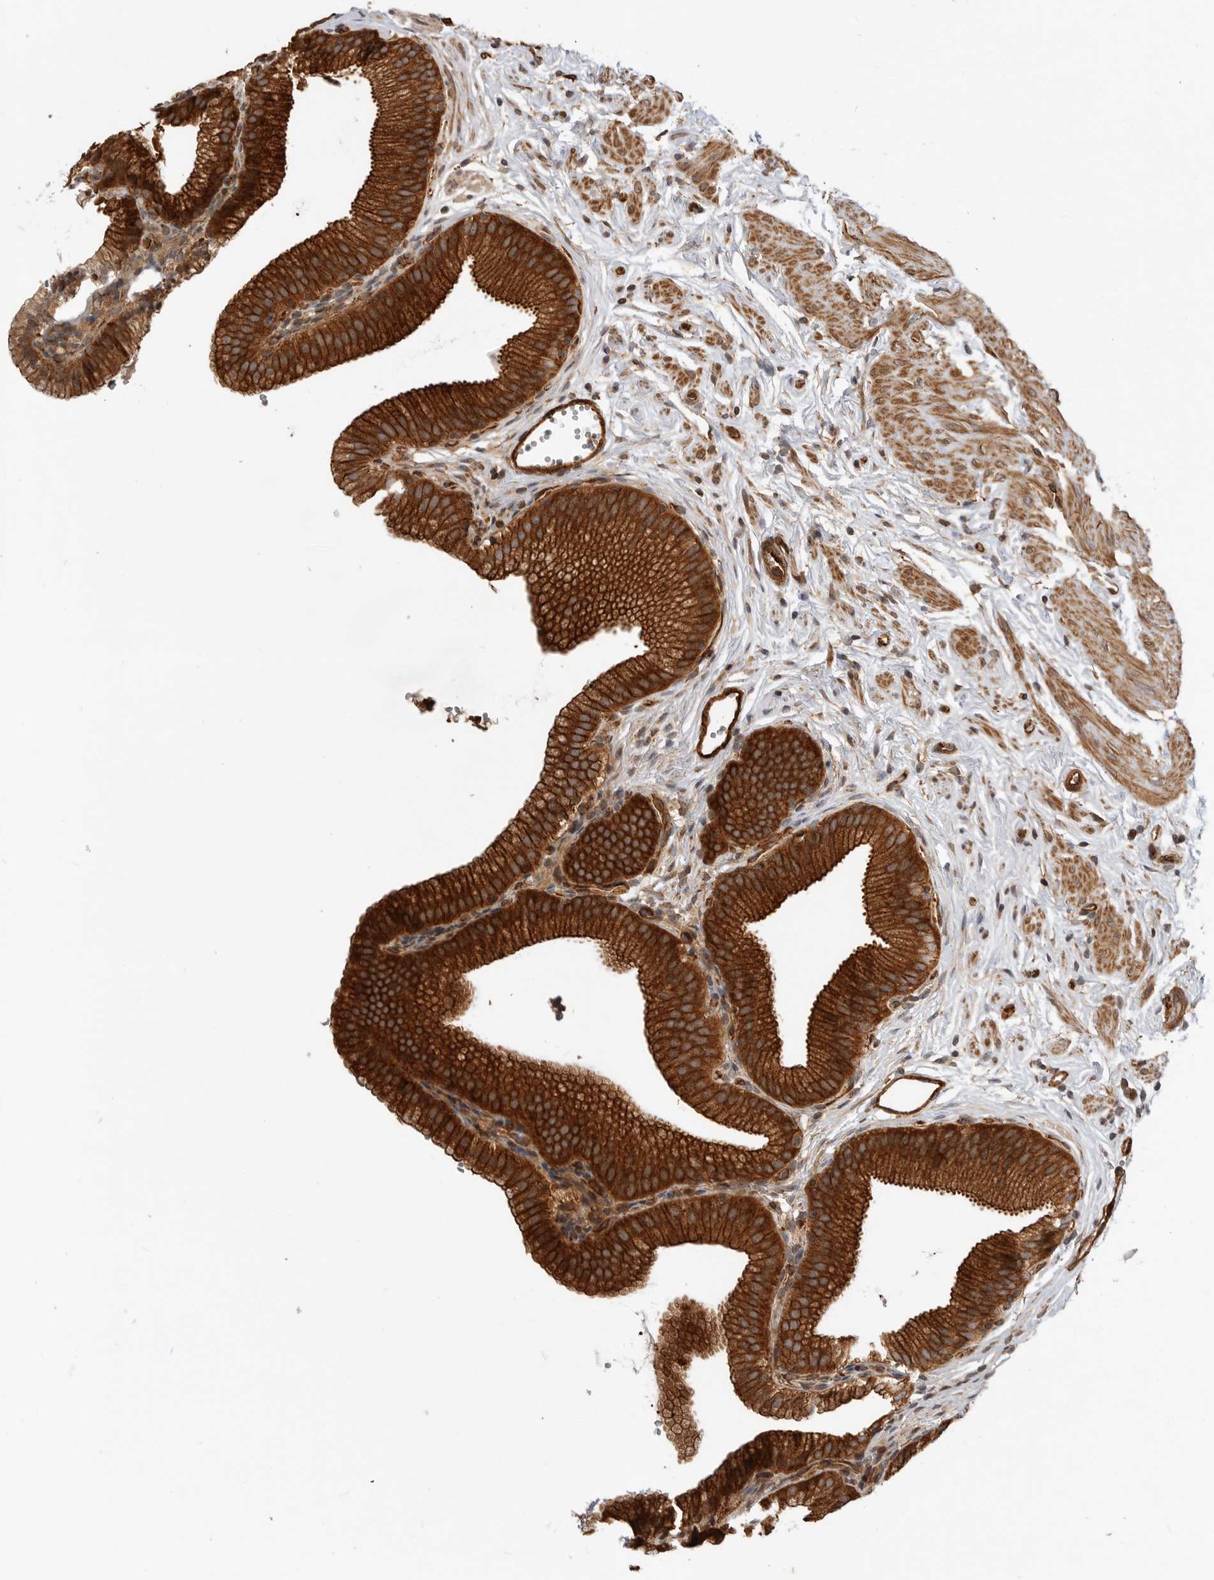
{"staining": {"intensity": "strong", "quantity": ">75%", "location": "cytoplasmic/membranous"}, "tissue": "gallbladder", "cell_type": "Glandular cells", "image_type": "normal", "snomed": [{"axis": "morphology", "description": "Normal tissue, NOS"}, {"axis": "topography", "description": "Gallbladder"}, {"axis": "topography", "description": "Peripheral nerve tissue"}], "caption": "This is a photomicrograph of immunohistochemistry (IHC) staining of benign gallbladder, which shows strong positivity in the cytoplasmic/membranous of glandular cells.", "gene": "GPATCH2", "patient": {"sex": "male", "age": 38}}